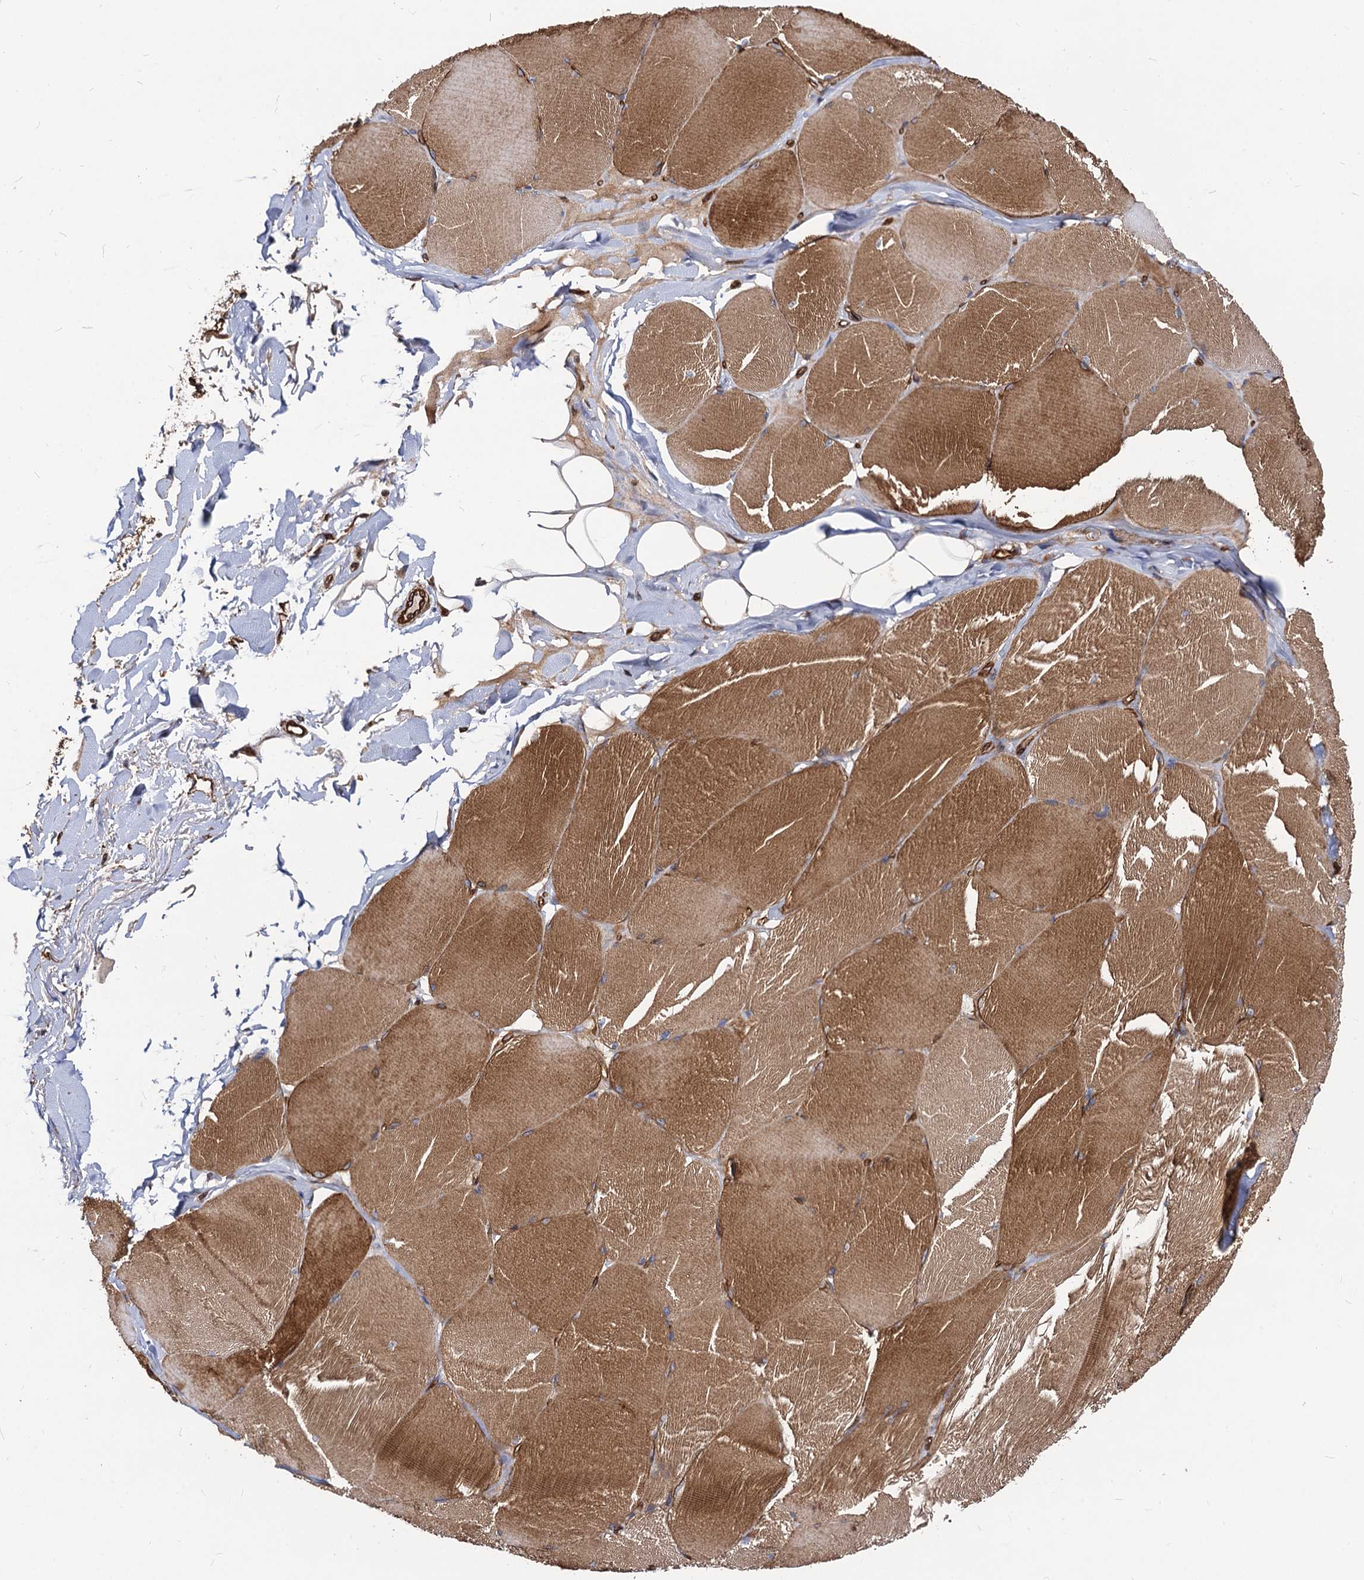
{"staining": {"intensity": "strong", "quantity": ">75%", "location": "cytoplasmic/membranous"}, "tissue": "skeletal muscle", "cell_type": "Myocytes", "image_type": "normal", "snomed": [{"axis": "morphology", "description": "Normal tissue, NOS"}, {"axis": "topography", "description": "Skin"}, {"axis": "topography", "description": "Skeletal muscle"}], "caption": "Immunohistochemistry of unremarkable skeletal muscle displays high levels of strong cytoplasmic/membranous positivity in approximately >75% of myocytes. The protein of interest is stained brown, and the nuclei are stained in blue (DAB (3,3'-diaminobenzidine) IHC with brightfield microscopy, high magnification).", "gene": "CIP2A", "patient": {"sex": "male", "age": 83}}